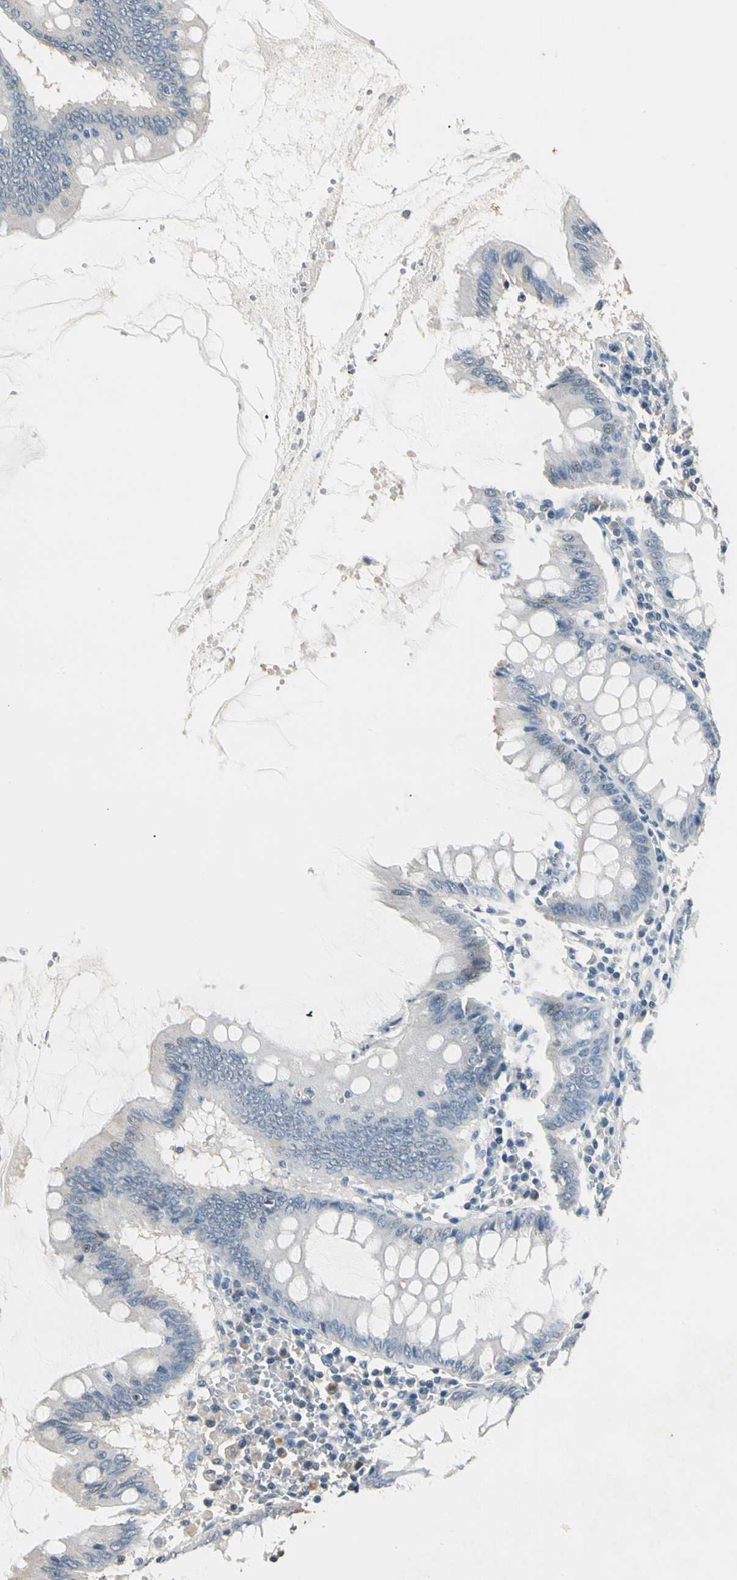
{"staining": {"intensity": "weak", "quantity": ">75%", "location": "cytoplasmic/membranous"}, "tissue": "colon", "cell_type": "Endothelial cells", "image_type": "normal", "snomed": [{"axis": "morphology", "description": "Normal tissue, NOS"}, {"axis": "topography", "description": "Colon"}], "caption": "Immunohistochemical staining of benign colon shows weak cytoplasmic/membranous protein staining in approximately >75% of endothelial cells. (DAB IHC, brown staining for protein, blue staining for nuclei).", "gene": "MAP3K7", "patient": {"sex": "male", "age": 62}}